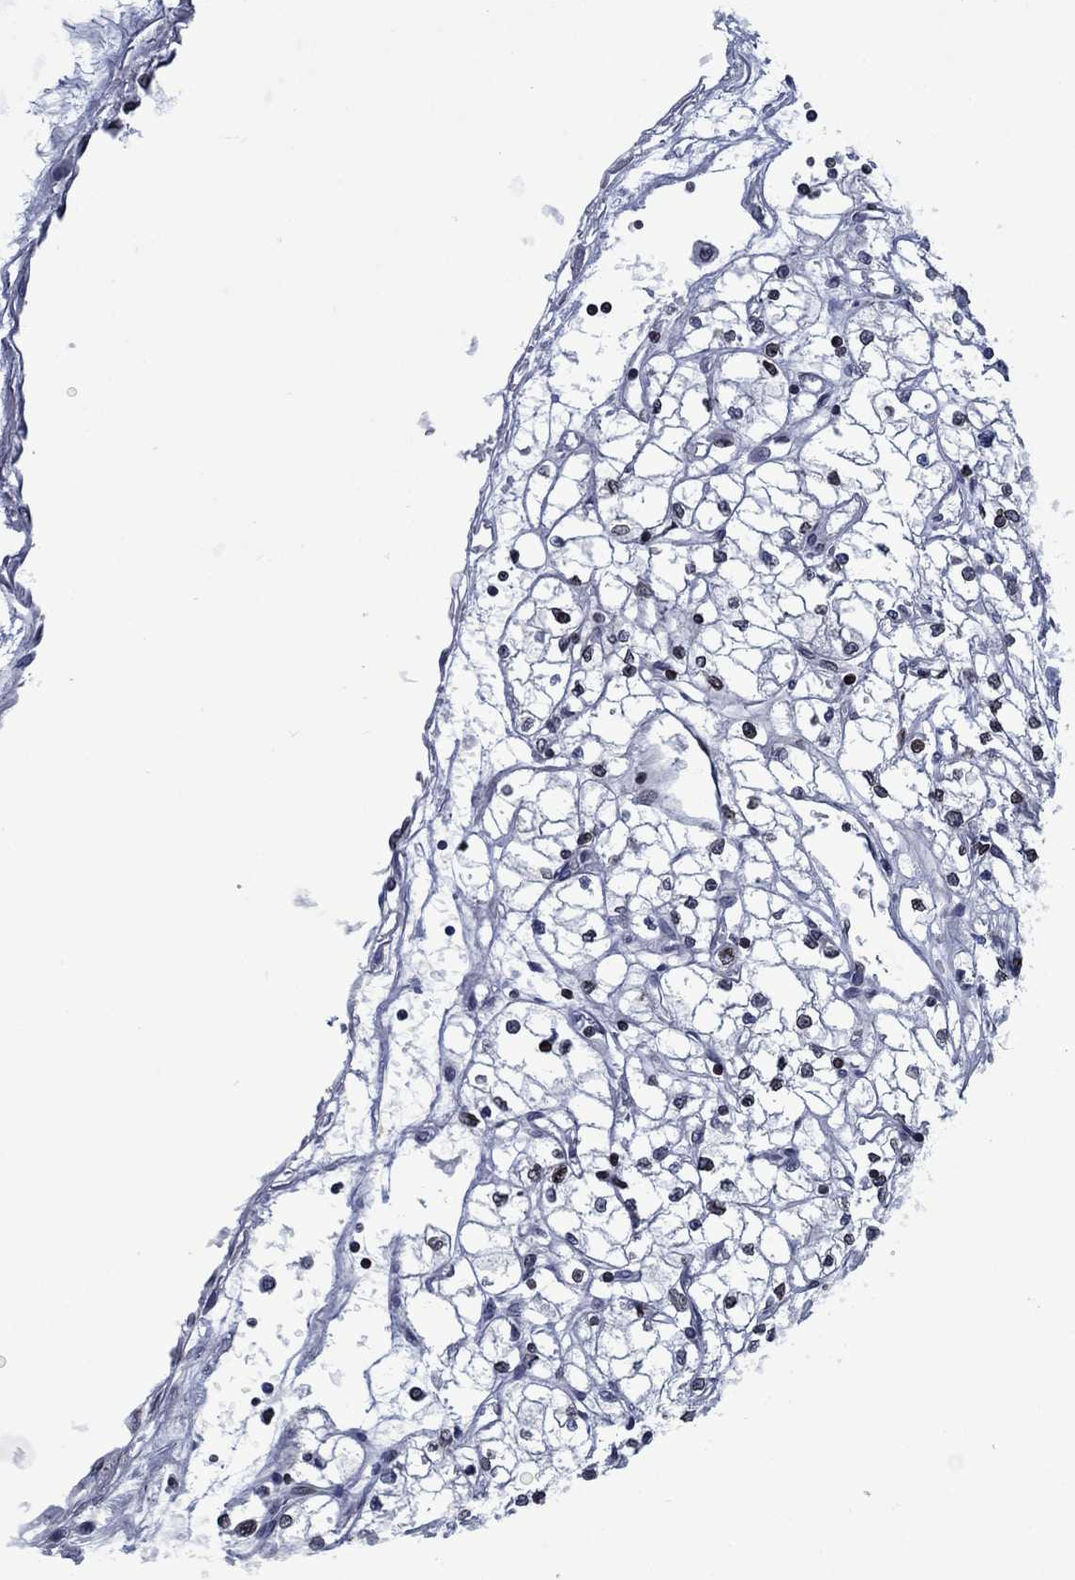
{"staining": {"intensity": "moderate", "quantity": "25%-75%", "location": "nuclear"}, "tissue": "renal cancer", "cell_type": "Tumor cells", "image_type": "cancer", "snomed": [{"axis": "morphology", "description": "Adenocarcinoma, NOS"}, {"axis": "topography", "description": "Kidney"}], "caption": "A photomicrograph of human renal cancer (adenocarcinoma) stained for a protein exhibits moderate nuclear brown staining in tumor cells.", "gene": "SLA", "patient": {"sex": "male", "age": 67}}